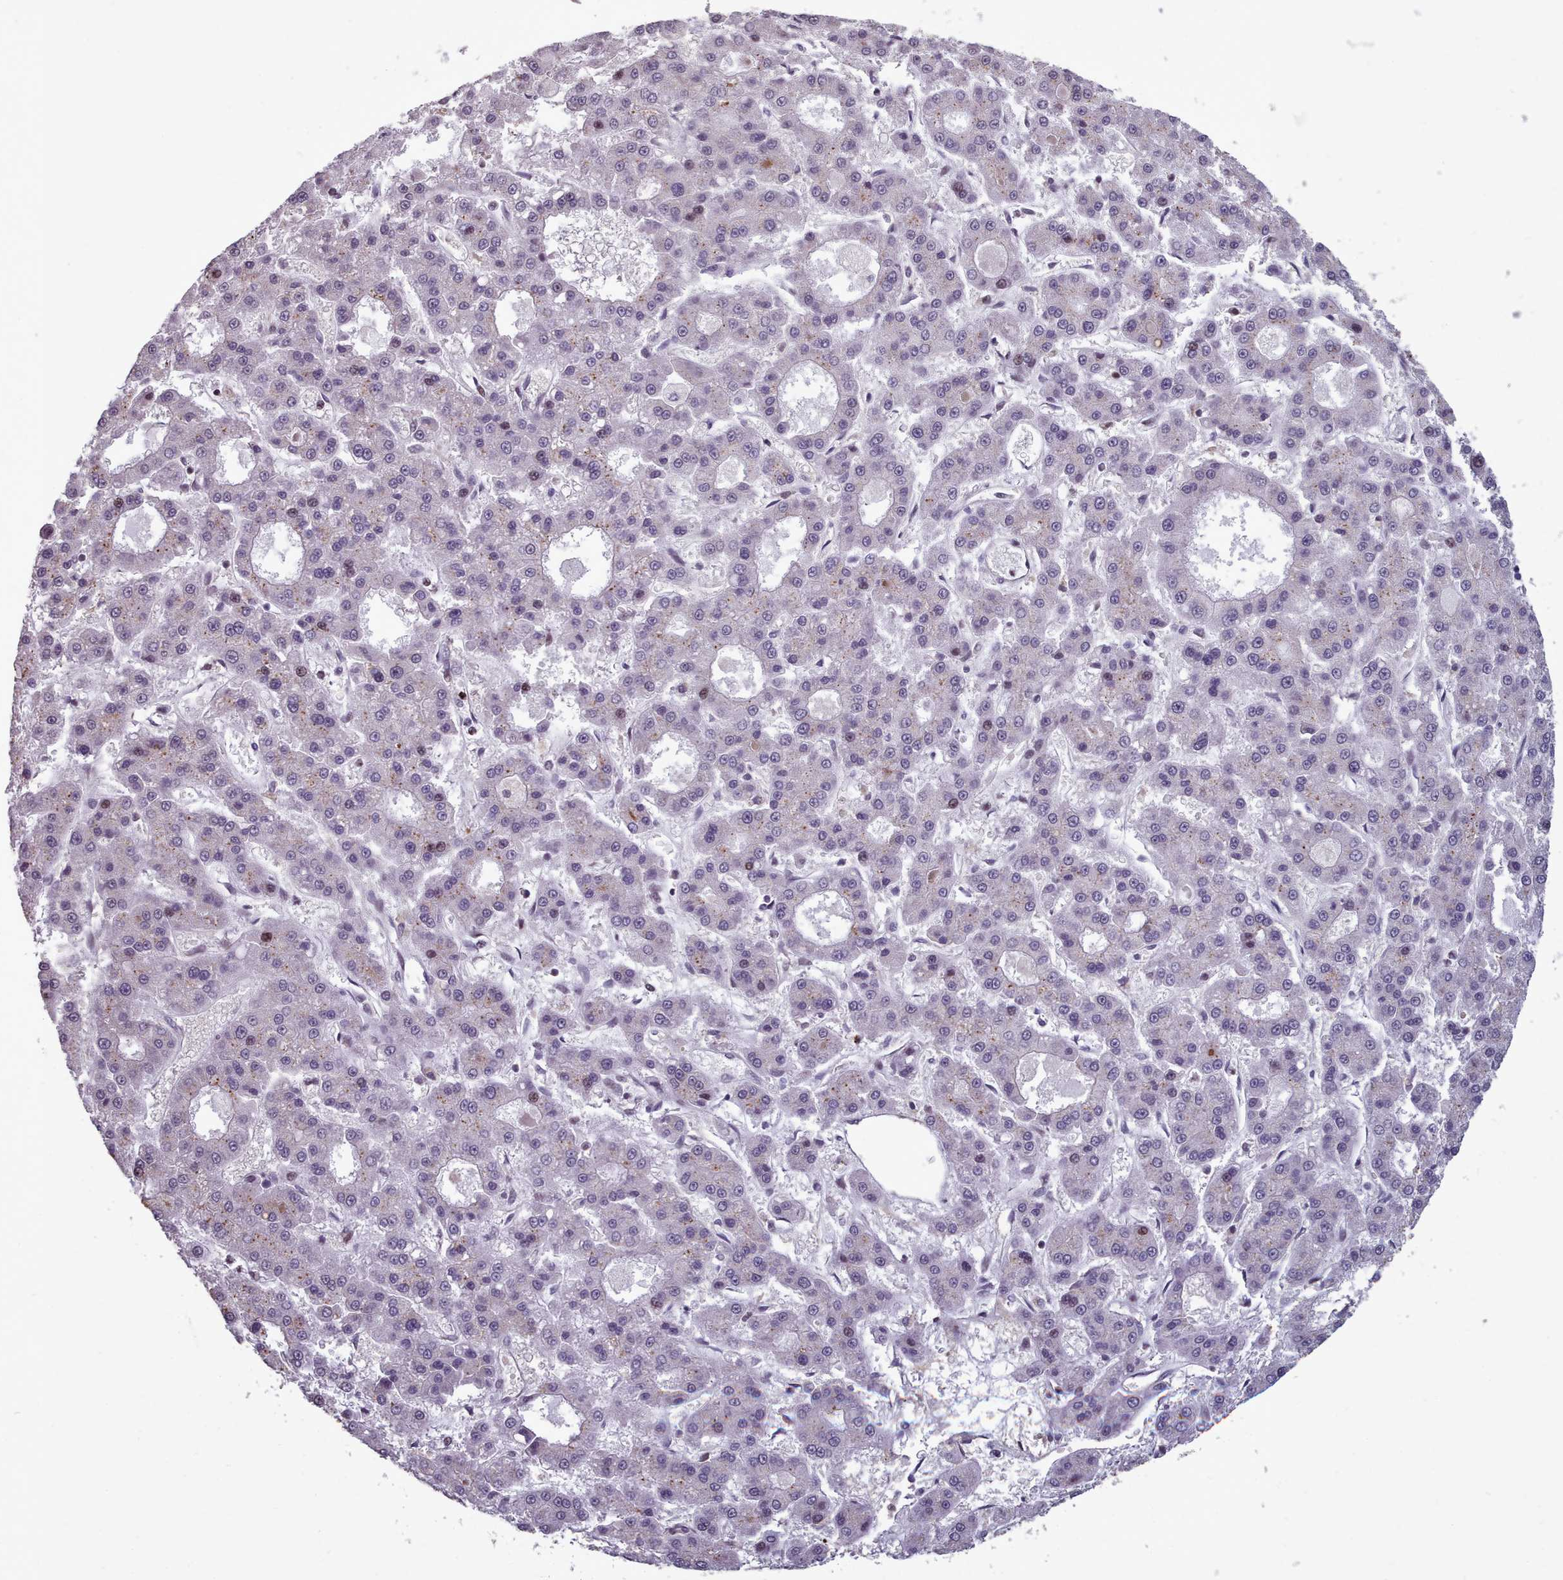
{"staining": {"intensity": "negative", "quantity": "none", "location": "none"}, "tissue": "liver cancer", "cell_type": "Tumor cells", "image_type": "cancer", "snomed": [{"axis": "morphology", "description": "Carcinoma, Hepatocellular, NOS"}, {"axis": "topography", "description": "Liver"}], "caption": "This micrograph is of liver cancer stained with IHC to label a protein in brown with the nuclei are counter-stained blue. There is no positivity in tumor cells.", "gene": "ENSA", "patient": {"sex": "male", "age": 70}}